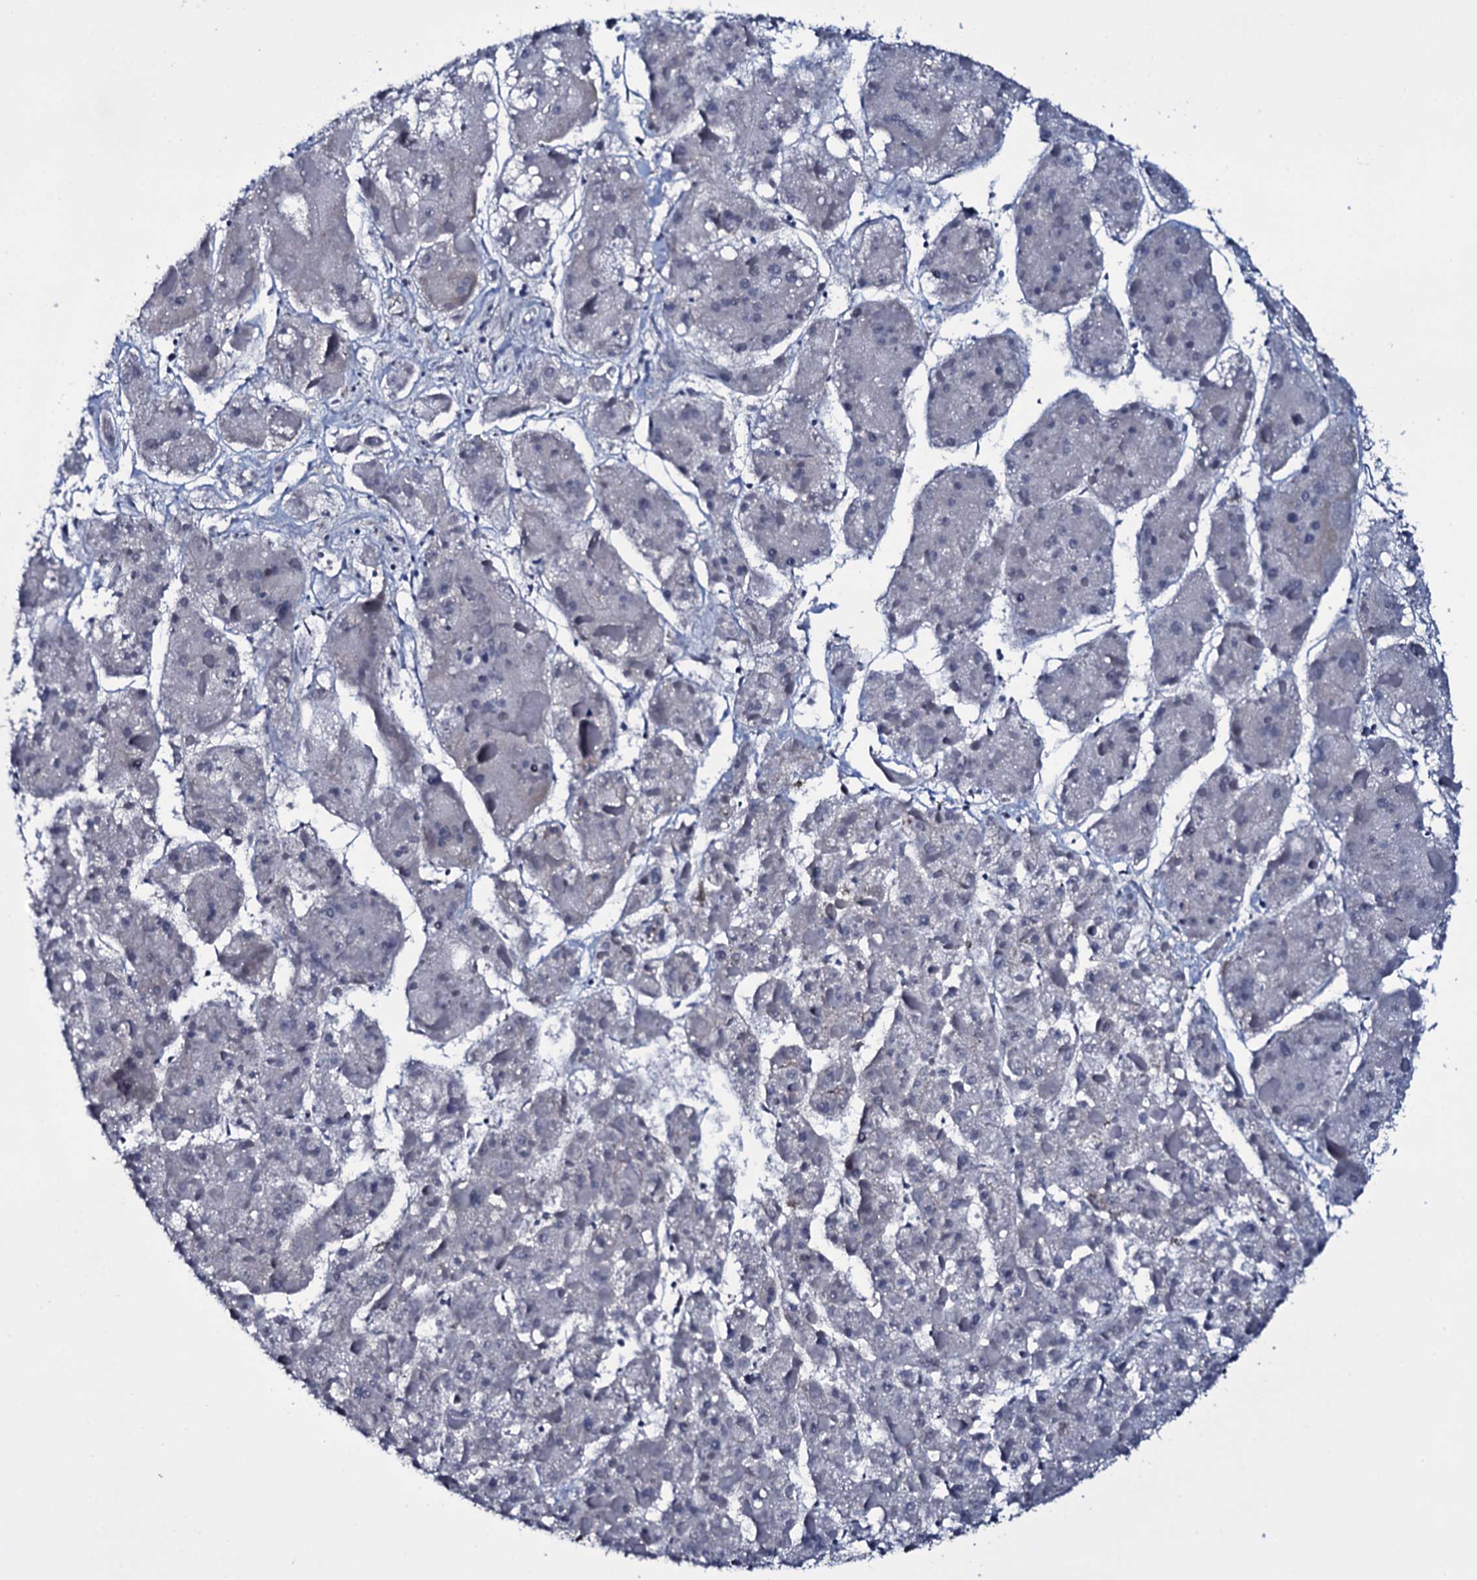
{"staining": {"intensity": "negative", "quantity": "none", "location": "none"}, "tissue": "liver cancer", "cell_type": "Tumor cells", "image_type": "cancer", "snomed": [{"axis": "morphology", "description": "Carcinoma, Hepatocellular, NOS"}, {"axis": "topography", "description": "Liver"}], "caption": "Liver hepatocellular carcinoma was stained to show a protein in brown. There is no significant expression in tumor cells. (DAB (3,3'-diaminobenzidine) immunohistochemistry, high magnification).", "gene": "WIPF3", "patient": {"sex": "female", "age": 73}}